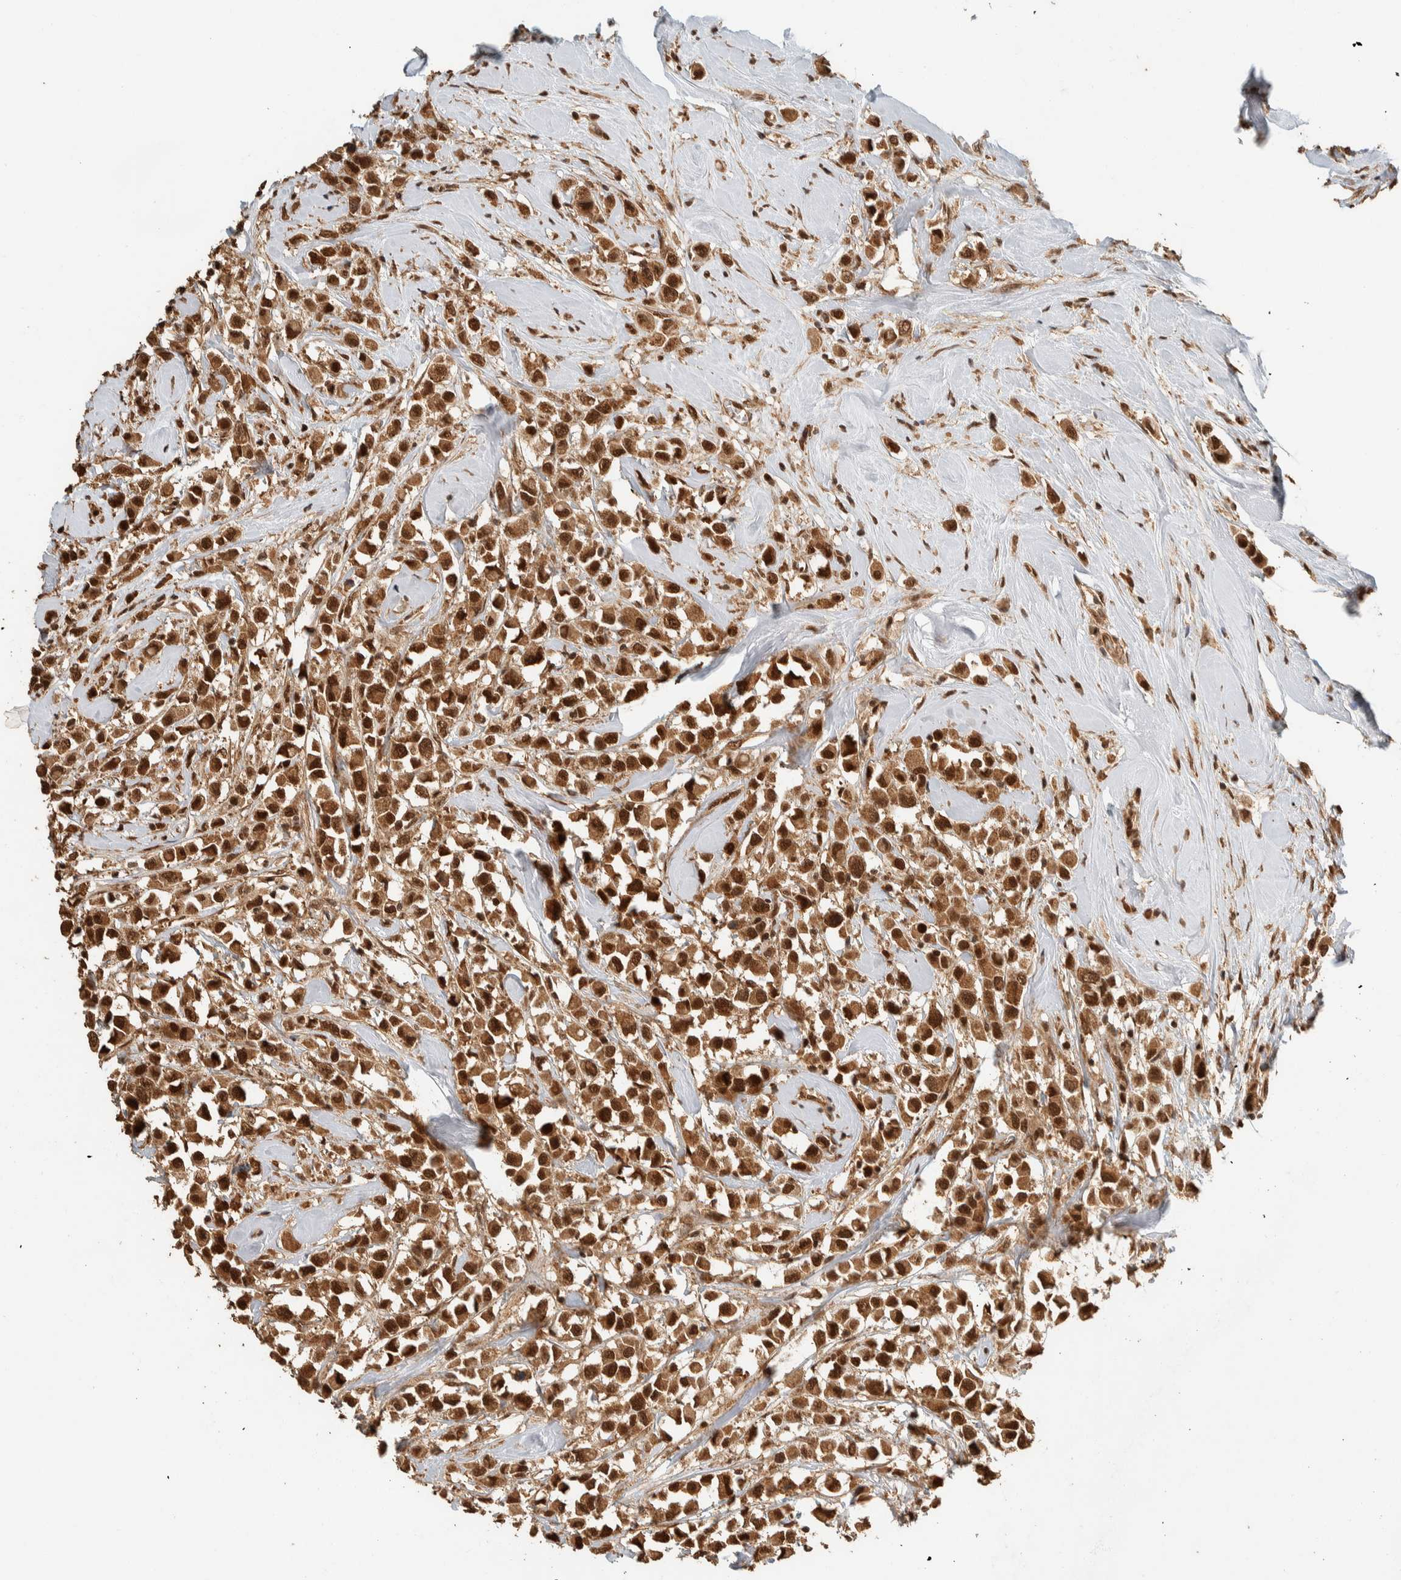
{"staining": {"intensity": "strong", "quantity": ">75%", "location": "cytoplasmic/membranous,nuclear"}, "tissue": "breast cancer", "cell_type": "Tumor cells", "image_type": "cancer", "snomed": [{"axis": "morphology", "description": "Duct carcinoma"}, {"axis": "topography", "description": "Breast"}], "caption": "Immunohistochemistry (IHC) of breast infiltrating ductal carcinoma reveals high levels of strong cytoplasmic/membranous and nuclear expression in about >75% of tumor cells.", "gene": "ZBTB2", "patient": {"sex": "female", "age": 61}}